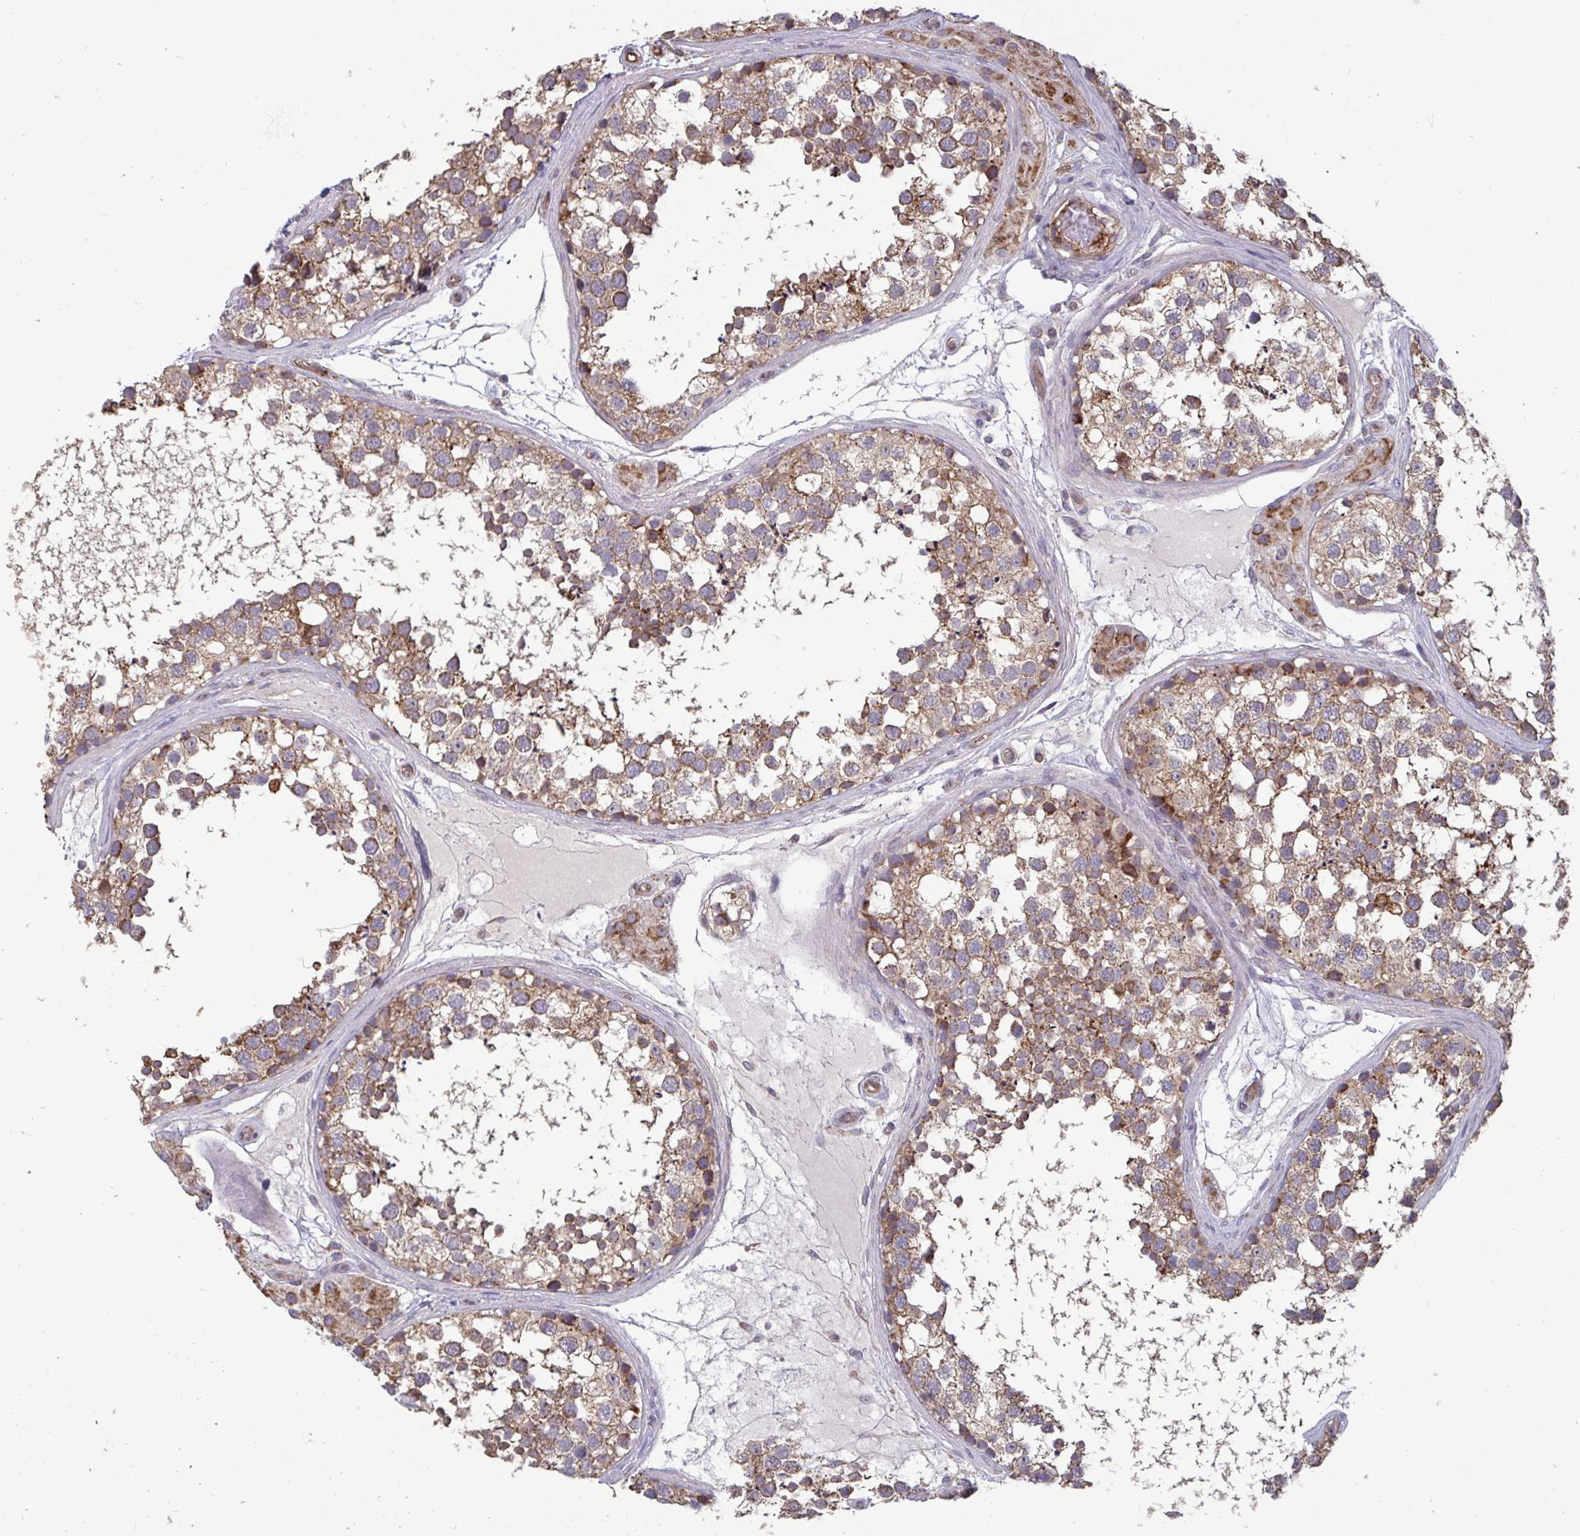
{"staining": {"intensity": "moderate", "quantity": ">75%", "location": "cytoplasmic/membranous"}, "tissue": "testis", "cell_type": "Cells in seminiferous ducts", "image_type": "normal", "snomed": [{"axis": "morphology", "description": "Normal tissue, NOS"}, {"axis": "morphology", "description": "Seminoma, NOS"}, {"axis": "topography", "description": "Testis"}], "caption": "IHC (DAB (3,3'-diaminobenzidine)) staining of normal human testis shows moderate cytoplasmic/membranous protein staining in about >75% of cells in seminiferous ducts. (Stains: DAB (3,3'-diaminobenzidine) in brown, nuclei in blue, Microscopy: brightfield microscopy at high magnification).", "gene": "ISCU", "patient": {"sex": "male", "age": 65}}